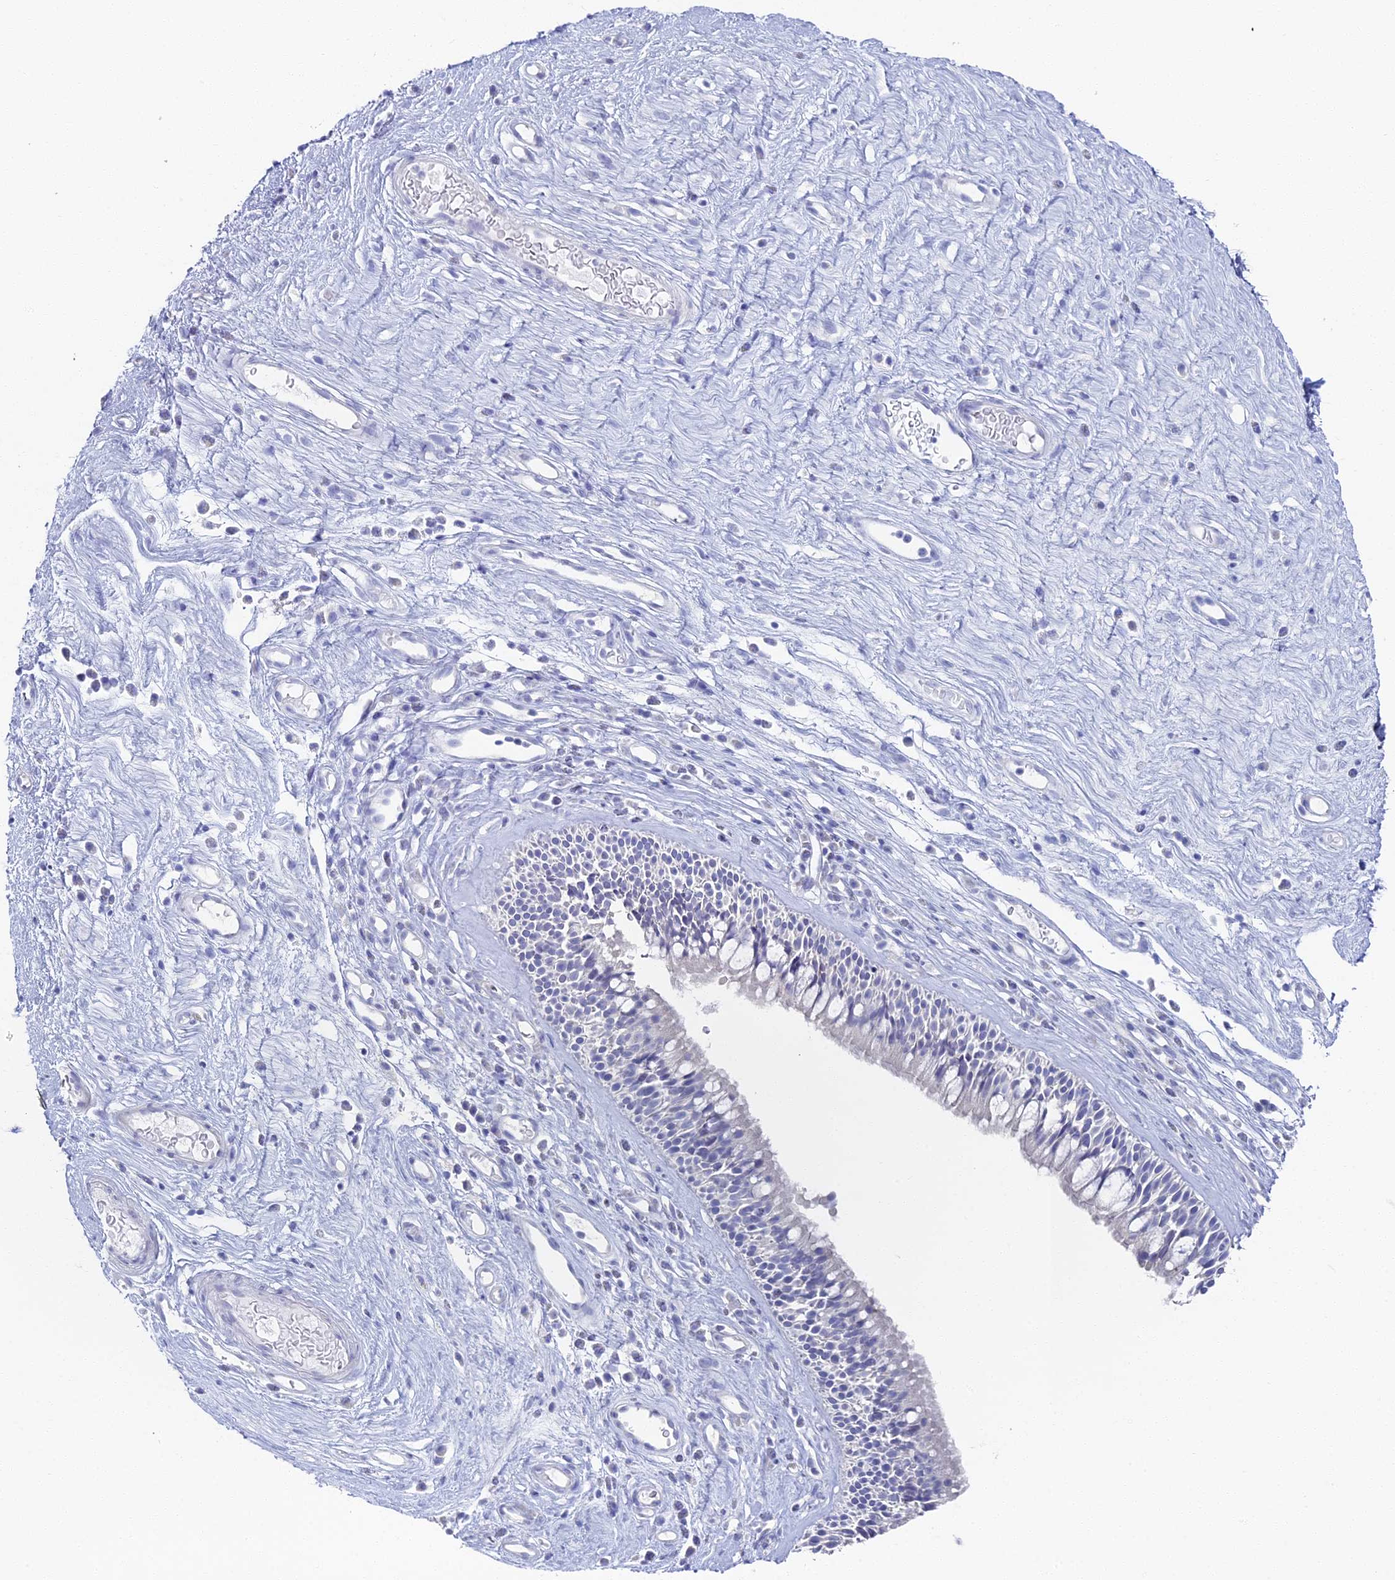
{"staining": {"intensity": "negative", "quantity": "none", "location": "none"}, "tissue": "nasopharynx", "cell_type": "Respiratory epithelial cells", "image_type": "normal", "snomed": [{"axis": "morphology", "description": "Normal tissue, NOS"}, {"axis": "morphology", "description": "Inflammation, NOS"}, {"axis": "morphology", "description": "Malignant melanoma, Metastatic site"}, {"axis": "topography", "description": "Nasopharynx"}], "caption": "IHC of unremarkable nasopharynx shows no positivity in respiratory epithelial cells.", "gene": "ALPP", "patient": {"sex": "male", "age": 70}}